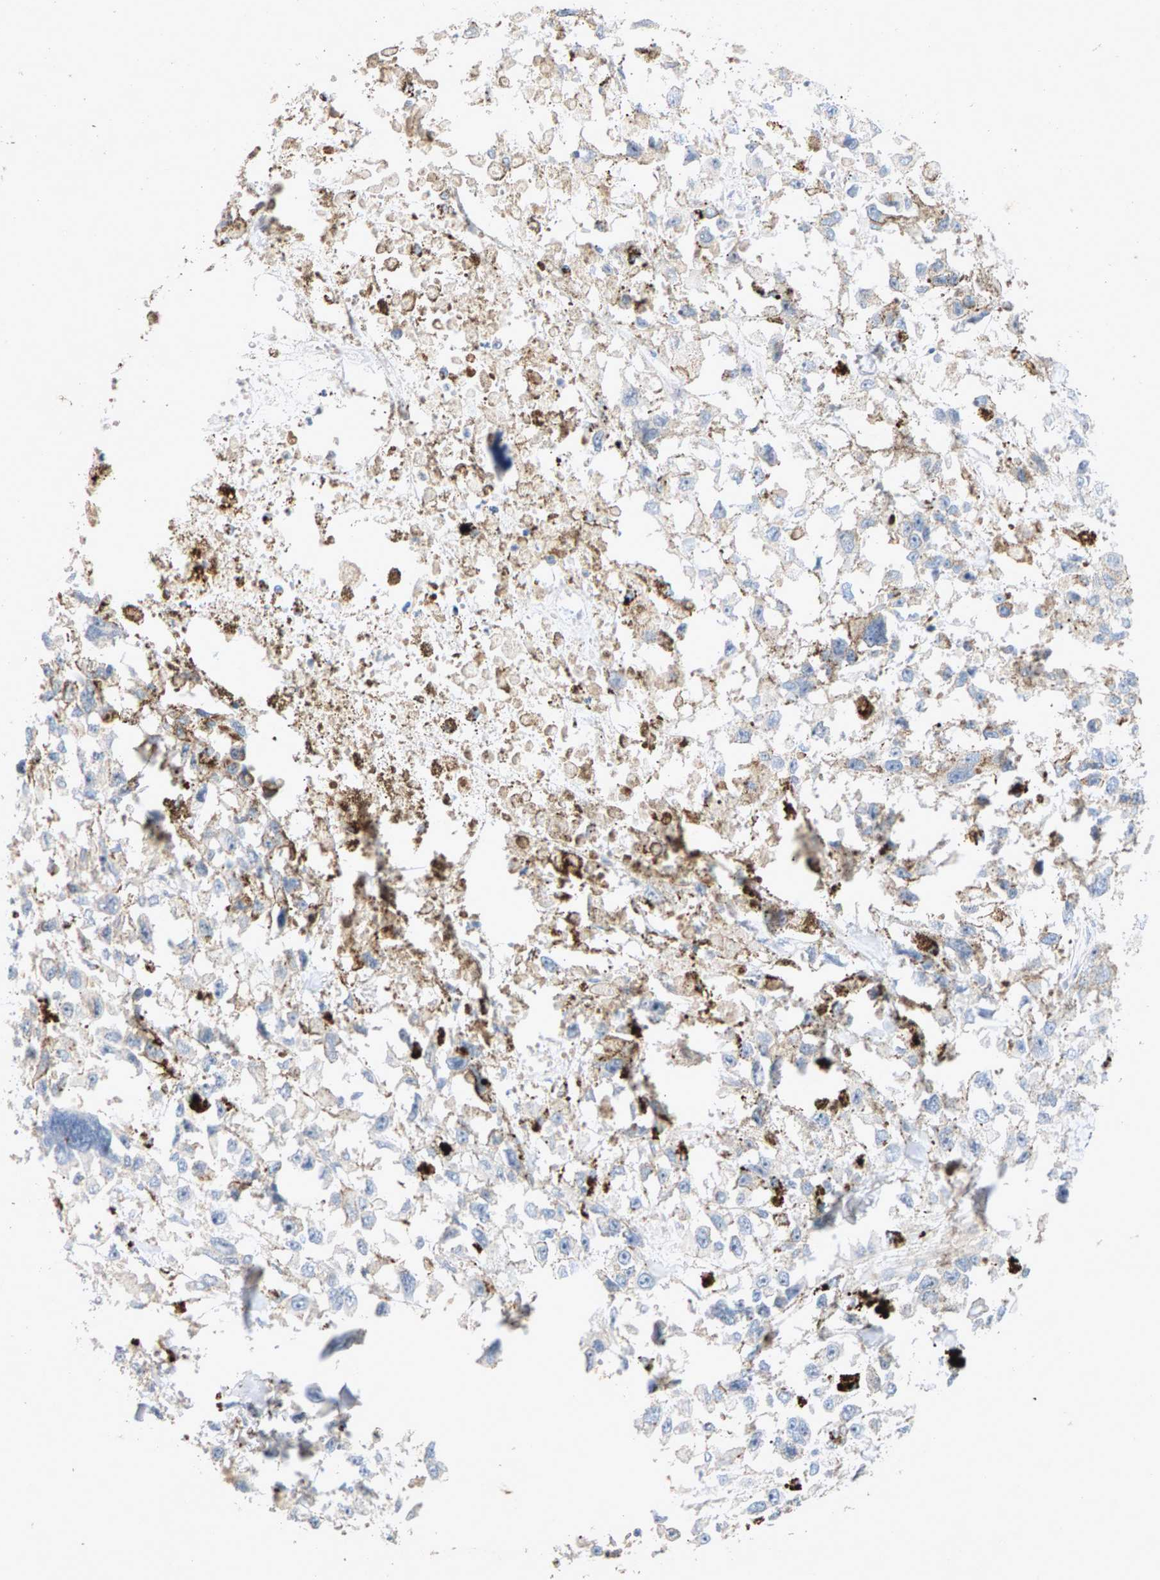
{"staining": {"intensity": "negative", "quantity": "none", "location": "none"}, "tissue": "melanoma", "cell_type": "Tumor cells", "image_type": "cancer", "snomed": [{"axis": "morphology", "description": "Malignant melanoma, Metastatic site"}, {"axis": "topography", "description": "Lymph node"}], "caption": "This photomicrograph is of malignant melanoma (metastatic site) stained with immunohistochemistry to label a protein in brown with the nuclei are counter-stained blue. There is no staining in tumor cells.", "gene": "ZPR1", "patient": {"sex": "male", "age": 59}}